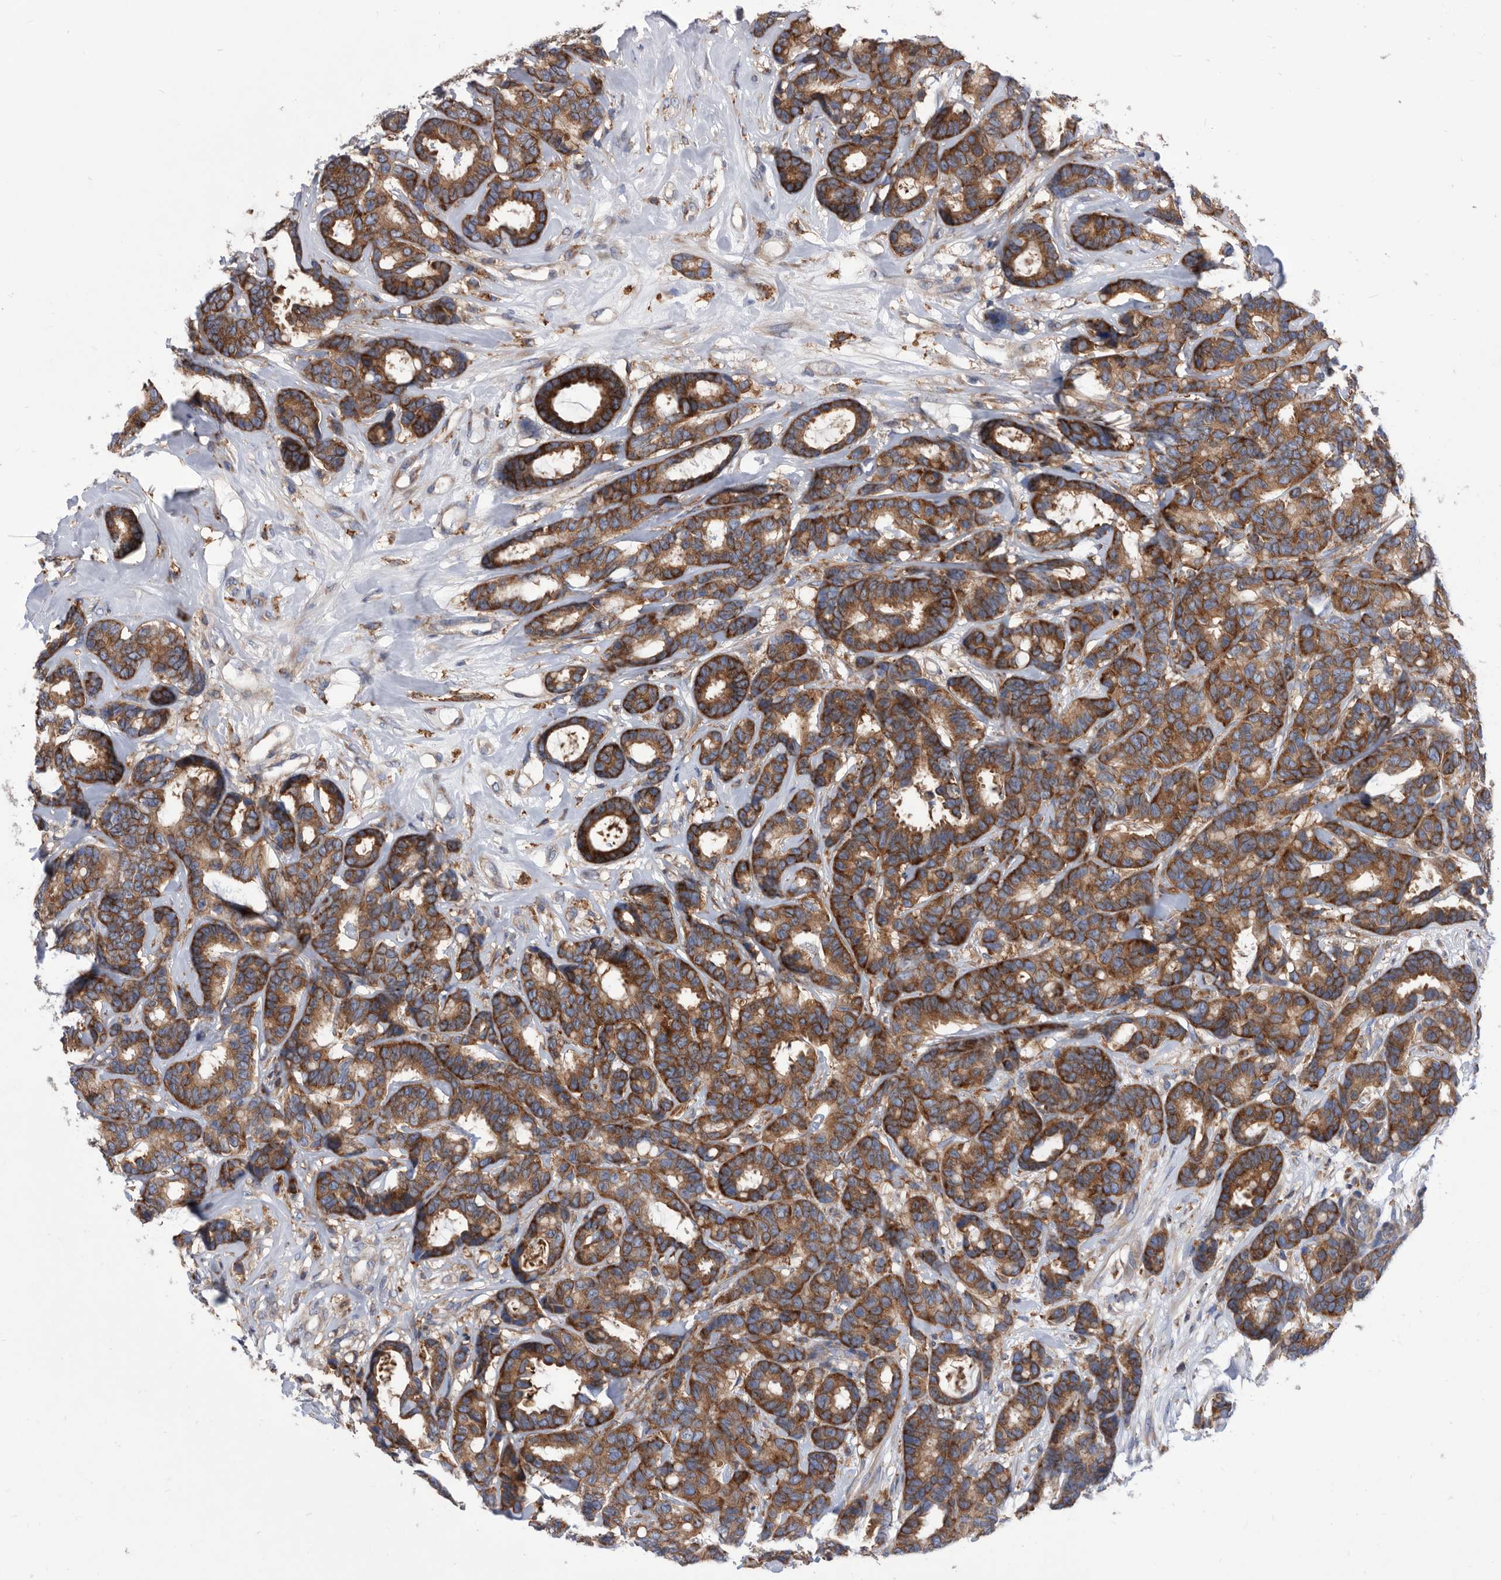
{"staining": {"intensity": "strong", "quantity": ">75%", "location": "cytoplasmic/membranous"}, "tissue": "breast cancer", "cell_type": "Tumor cells", "image_type": "cancer", "snomed": [{"axis": "morphology", "description": "Duct carcinoma"}, {"axis": "topography", "description": "Breast"}], "caption": "Strong cytoplasmic/membranous expression is appreciated in about >75% of tumor cells in breast cancer (invasive ductal carcinoma). The protein of interest is stained brown, and the nuclei are stained in blue (DAB IHC with brightfield microscopy, high magnification).", "gene": "SMG7", "patient": {"sex": "female", "age": 87}}